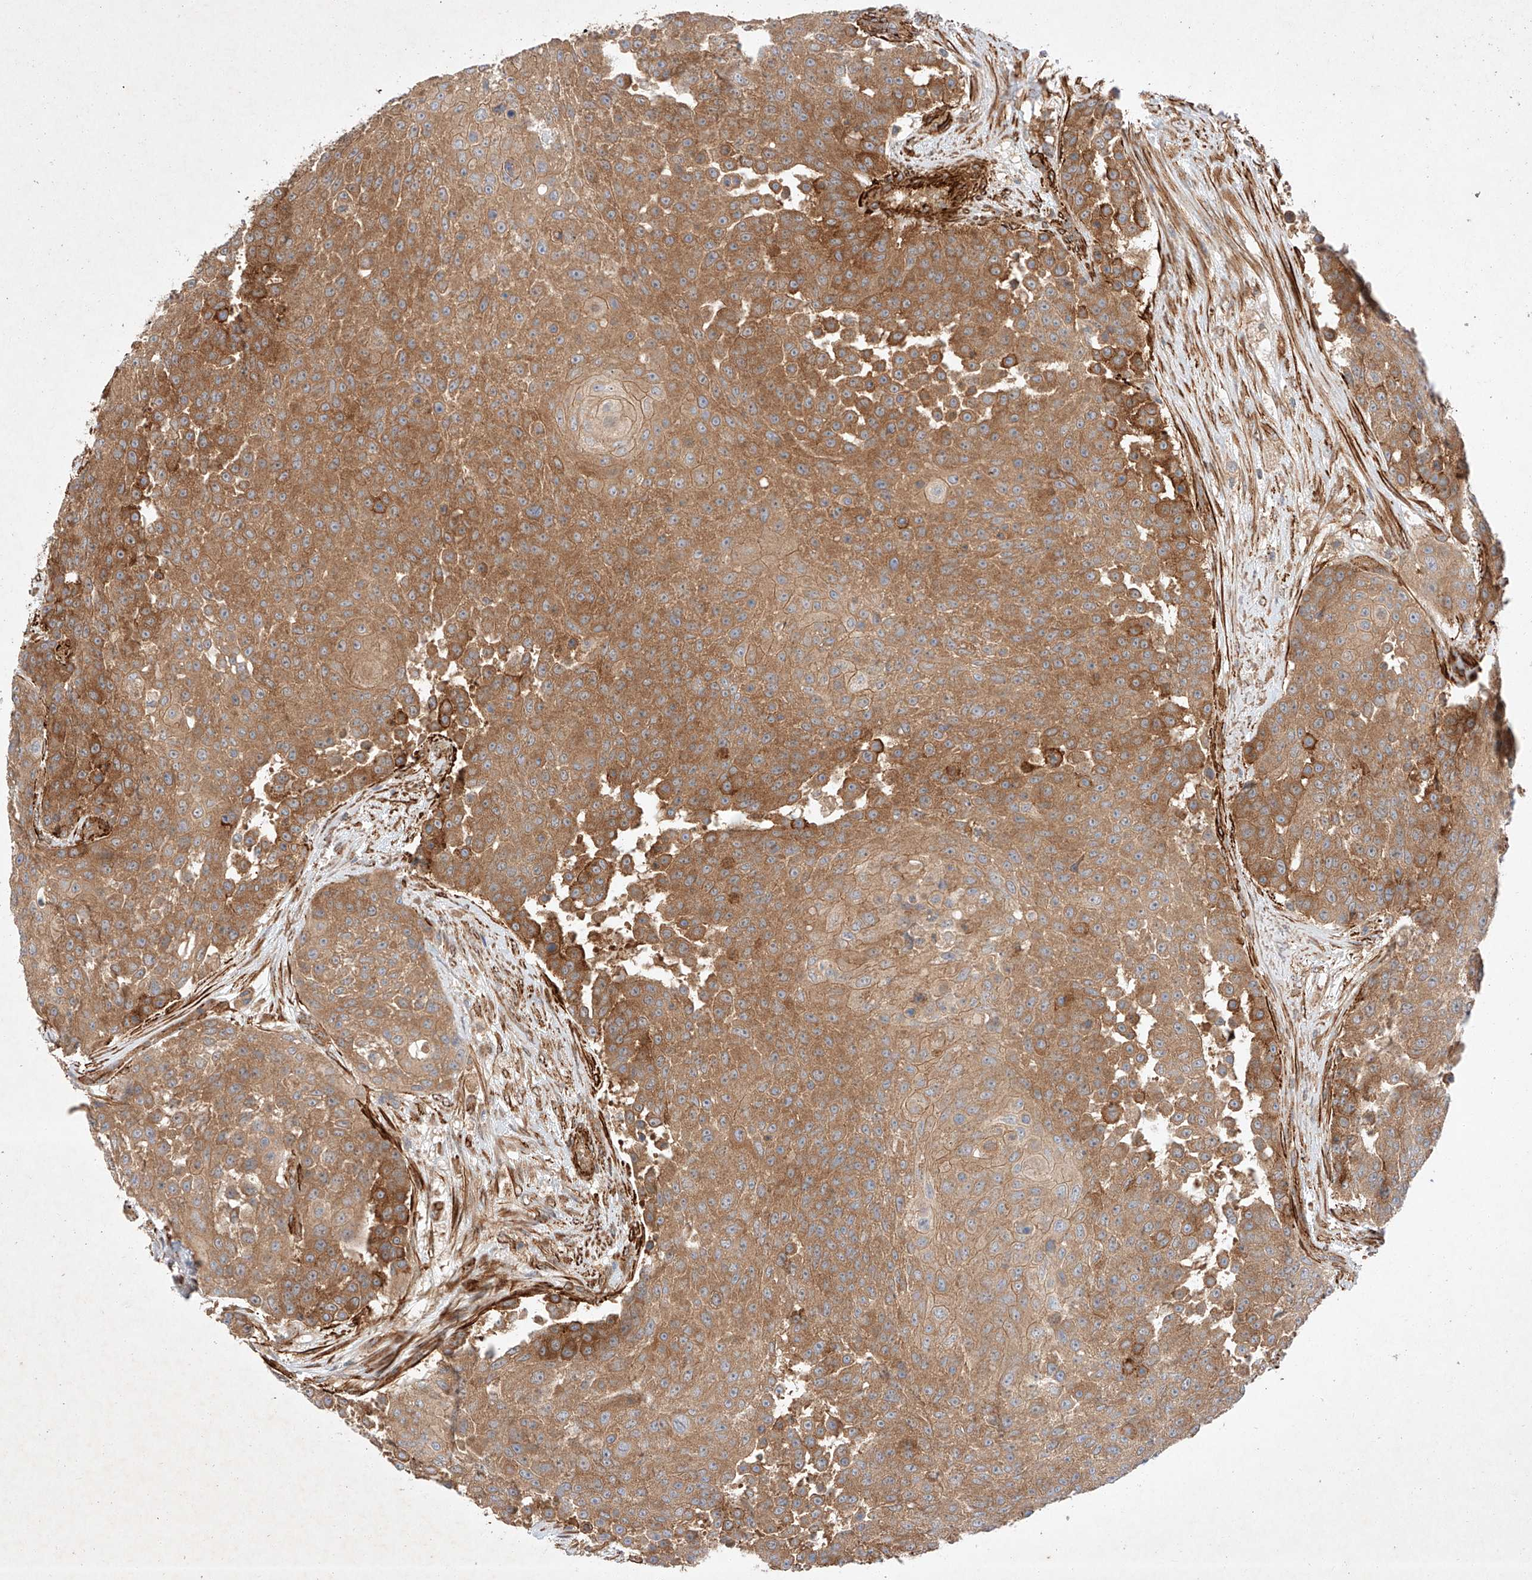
{"staining": {"intensity": "moderate", "quantity": ">75%", "location": "cytoplasmic/membranous"}, "tissue": "urothelial cancer", "cell_type": "Tumor cells", "image_type": "cancer", "snomed": [{"axis": "morphology", "description": "Urothelial carcinoma, High grade"}, {"axis": "topography", "description": "Urinary bladder"}], "caption": "Immunohistochemical staining of human urothelial carcinoma (high-grade) displays medium levels of moderate cytoplasmic/membranous protein staining in about >75% of tumor cells.", "gene": "RAB23", "patient": {"sex": "female", "age": 63}}